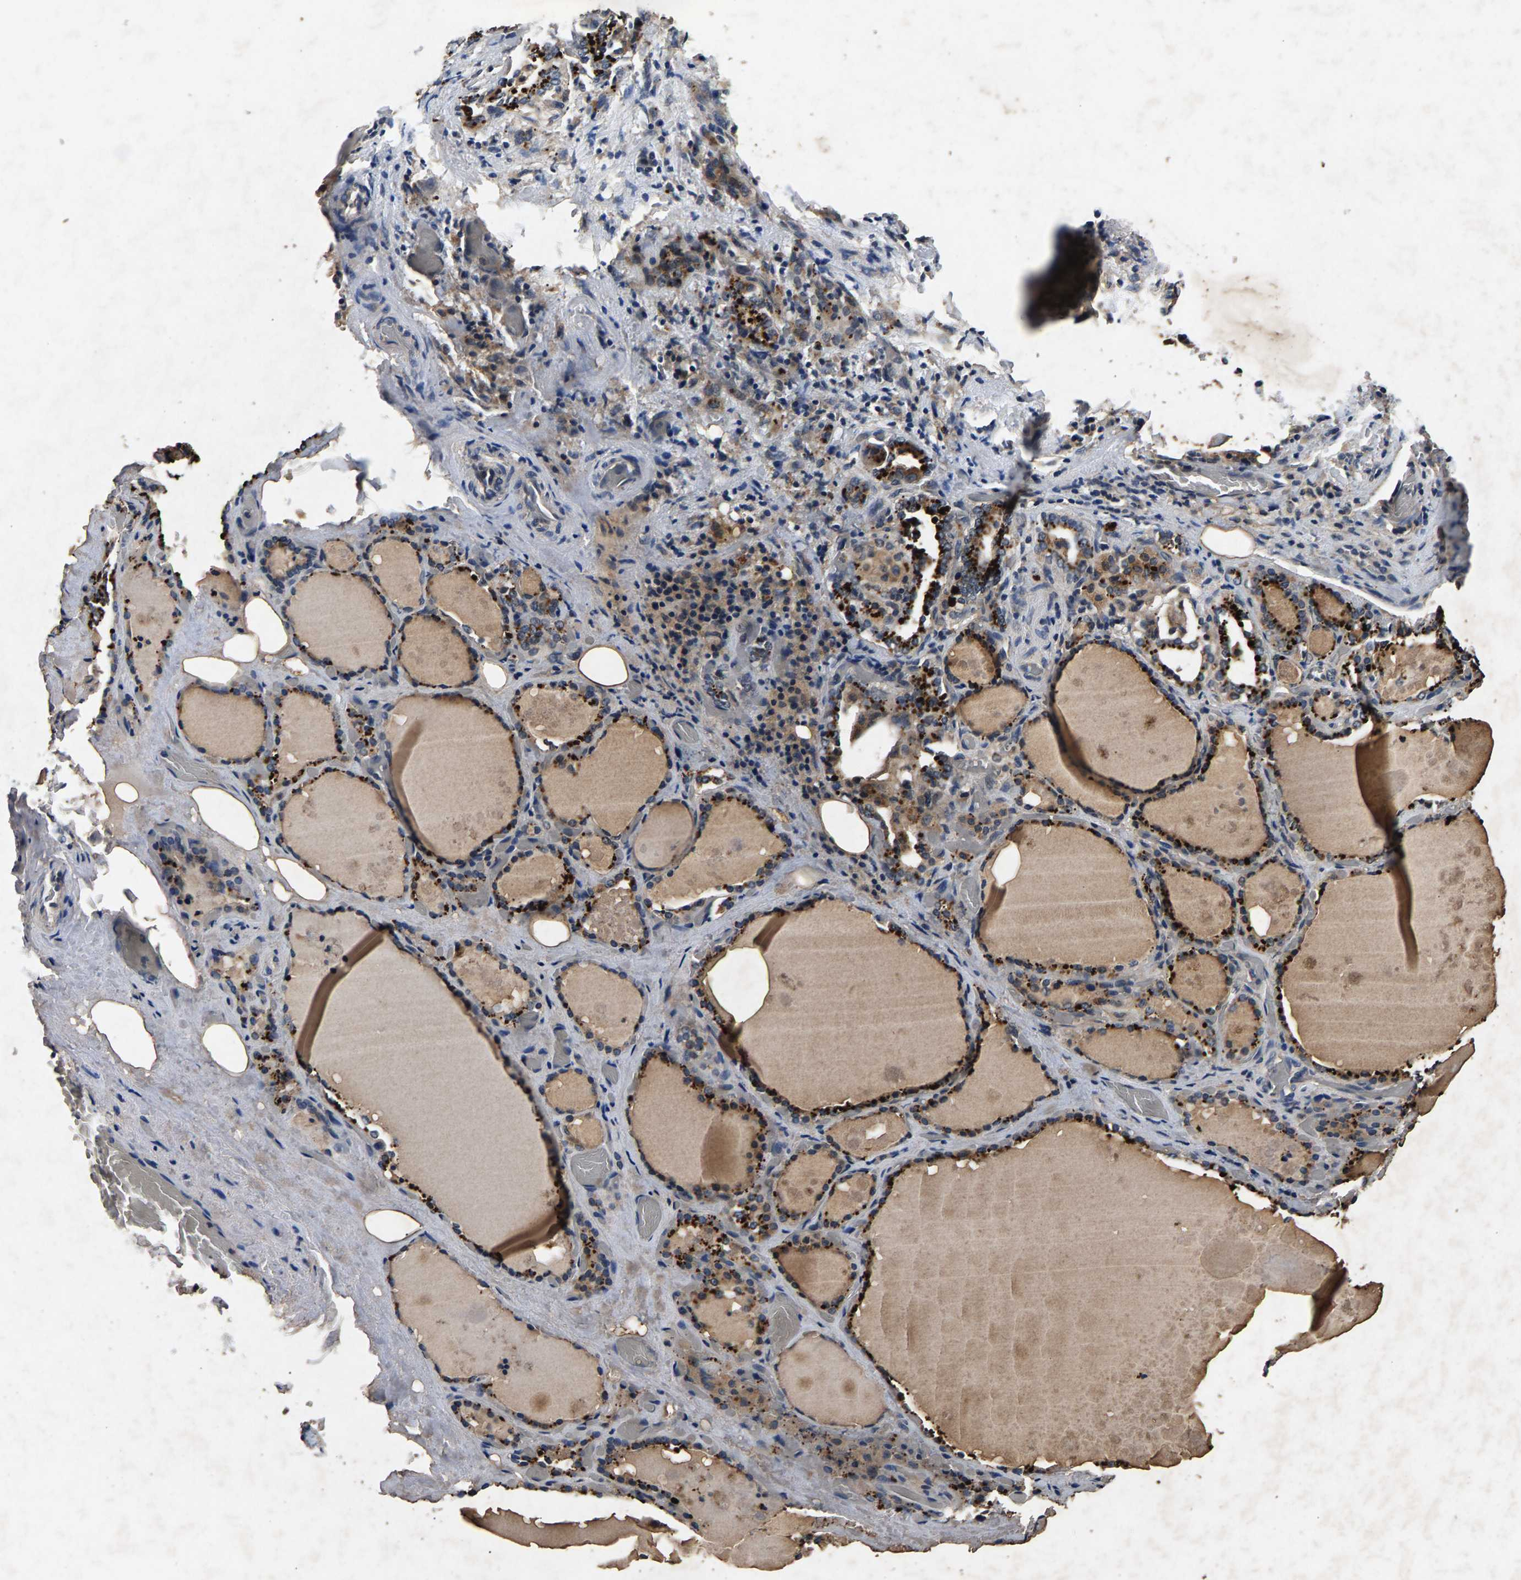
{"staining": {"intensity": "moderate", "quantity": ">75%", "location": "cytoplasmic/membranous"}, "tissue": "thyroid gland", "cell_type": "Glandular cells", "image_type": "normal", "snomed": [{"axis": "morphology", "description": "Normal tissue, NOS"}, {"axis": "topography", "description": "Thyroid gland"}], "caption": "IHC photomicrograph of benign thyroid gland: thyroid gland stained using IHC displays medium levels of moderate protein expression localized specifically in the cytoplasmic/membranous of glandular cells, appearing as a cytoplasmic/membranous brown color.", "gene": "PPP1CC", "patient": {"sex": "male", "age": 61}}